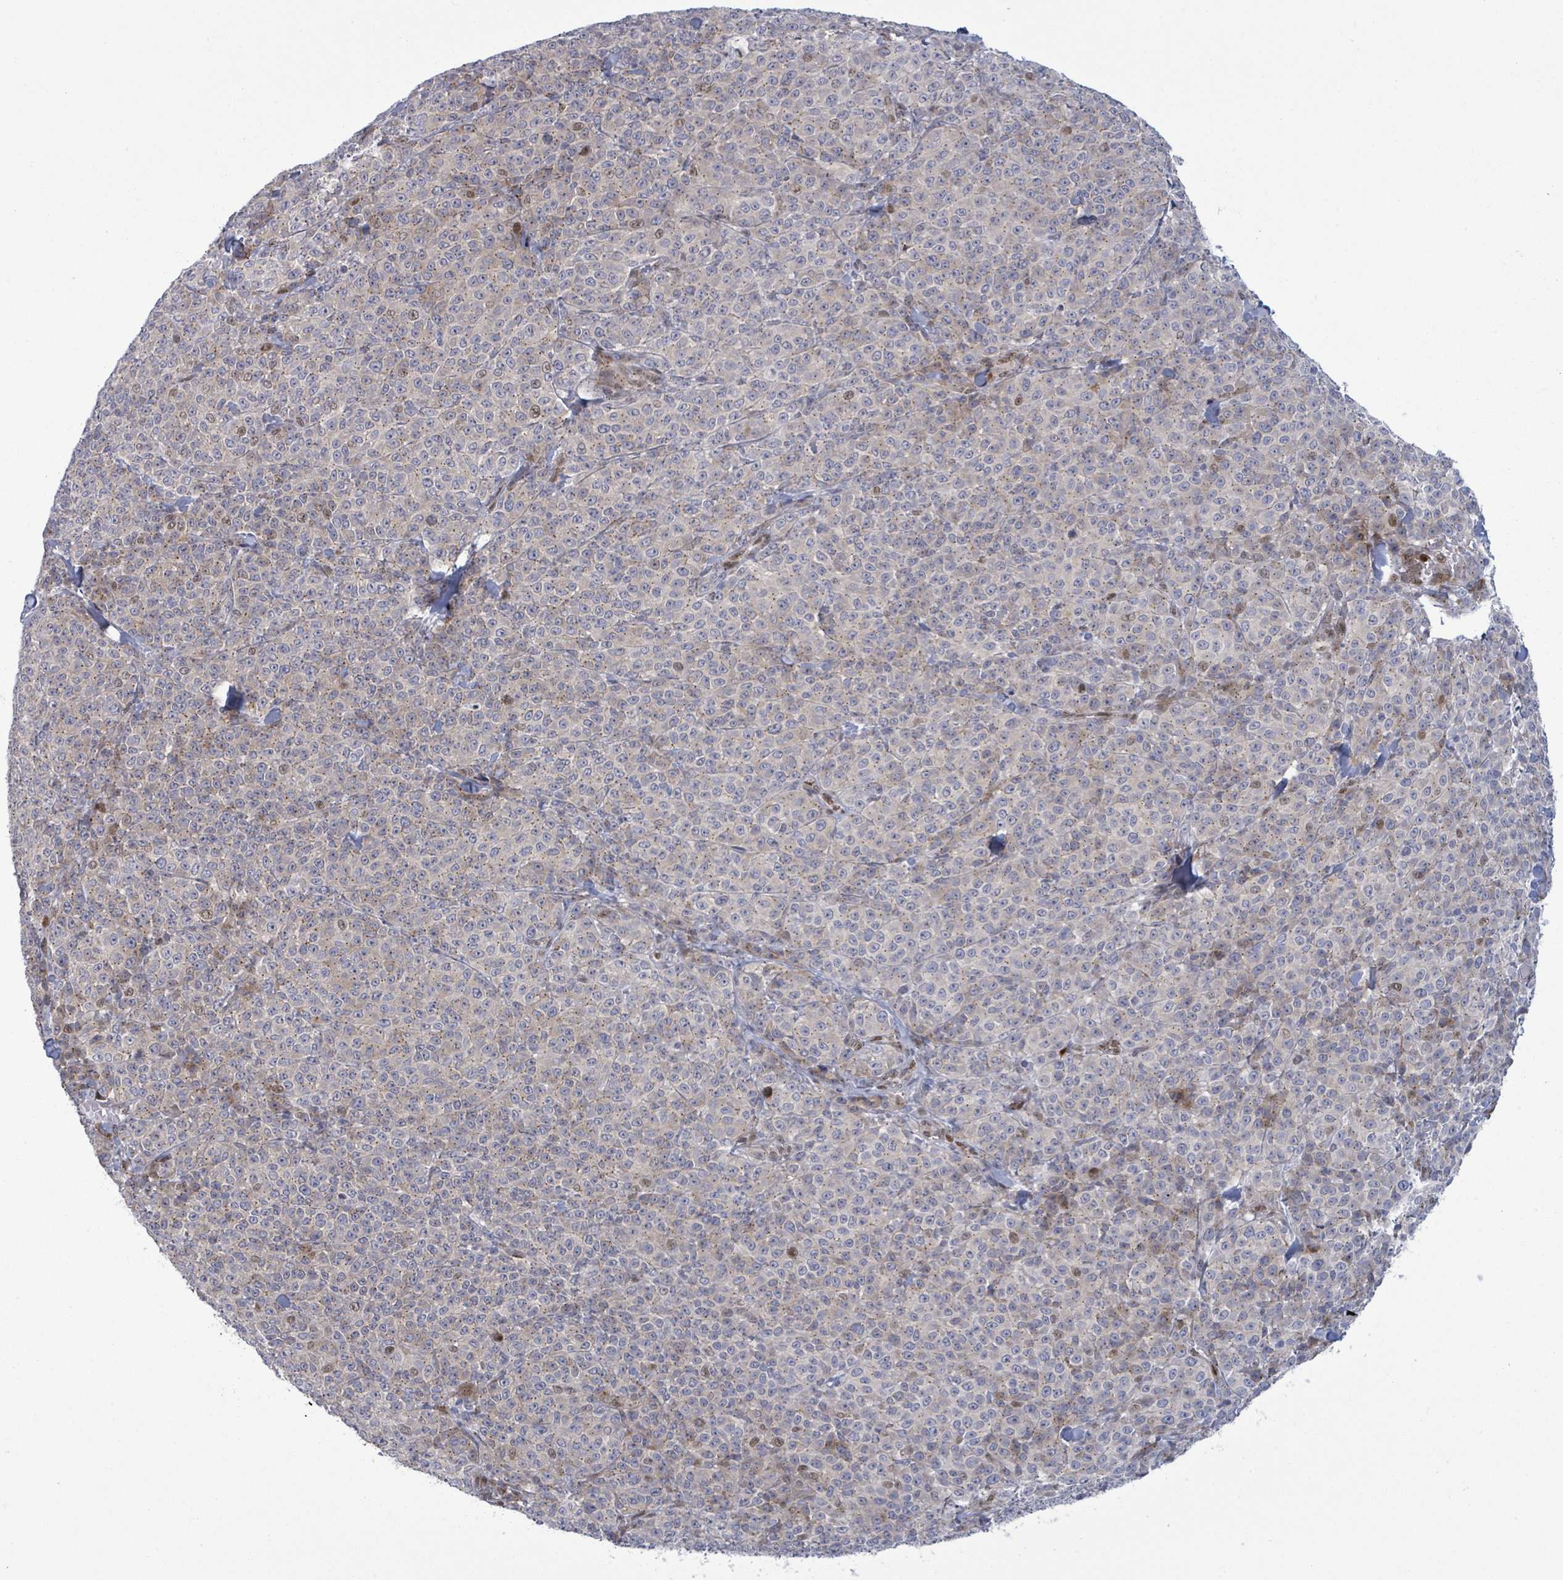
{"staining": {"intensity": "weak", "quantity": "<25%", "location": "cytoplasmic/membranous"}, "tissue": "melanoma", "cell_type": "Tumor cells", "image_type": "cancer", "snomed": [{"axis": "morphology", "description": "Normal tissue, NOS"}, {"axis": "morphology", "description": "Malignant melanoma, NOS"}, {"axis": "topography", "description": "Skin"}], "caption": "There is no significant expression in tumor cells of melanoma.", "gene": "TUSC1", "patient": {"sex": "female", "age": 34}}